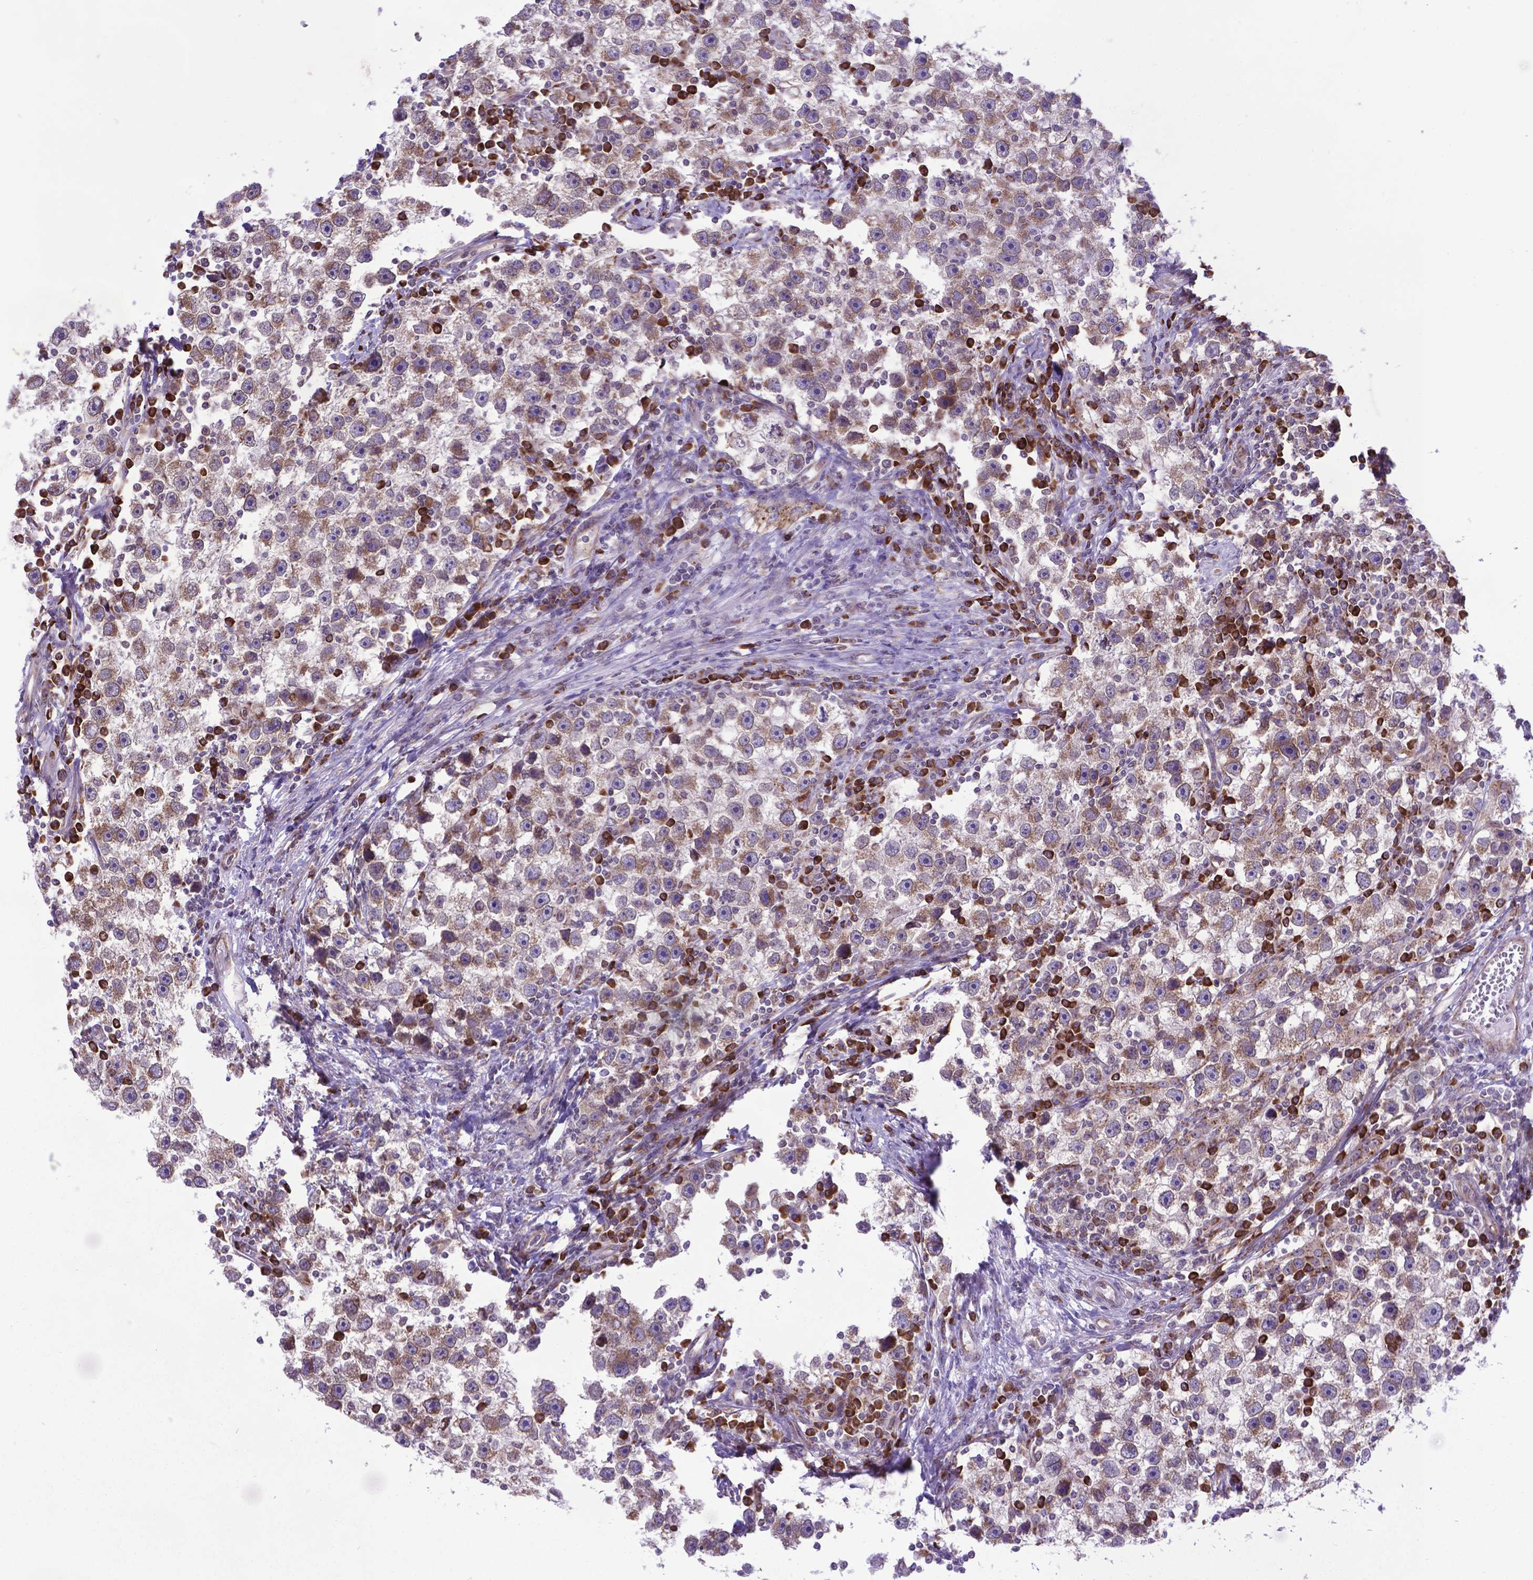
{"staining": {"intensity": "weak", "quantity": ">75%", "location": "cytoplasmic/membranous"}, "tissue": "testis cancer", "cell_type": "Tumor cells", "image_type": "cancer", "snomed": [{"axis": "morphology", "description": "Seminoma, NOS"}, {"axis": "topography", "description": "Testis"}], "caption": "Seminoma (testis) was stained to show a protein in brown. There is low levels of weak cytoplasmic/membranous positivity in about >75% of tumor cells.", "gene": "WDR83OS", "patient": {"sex": "male", "age": 30}}